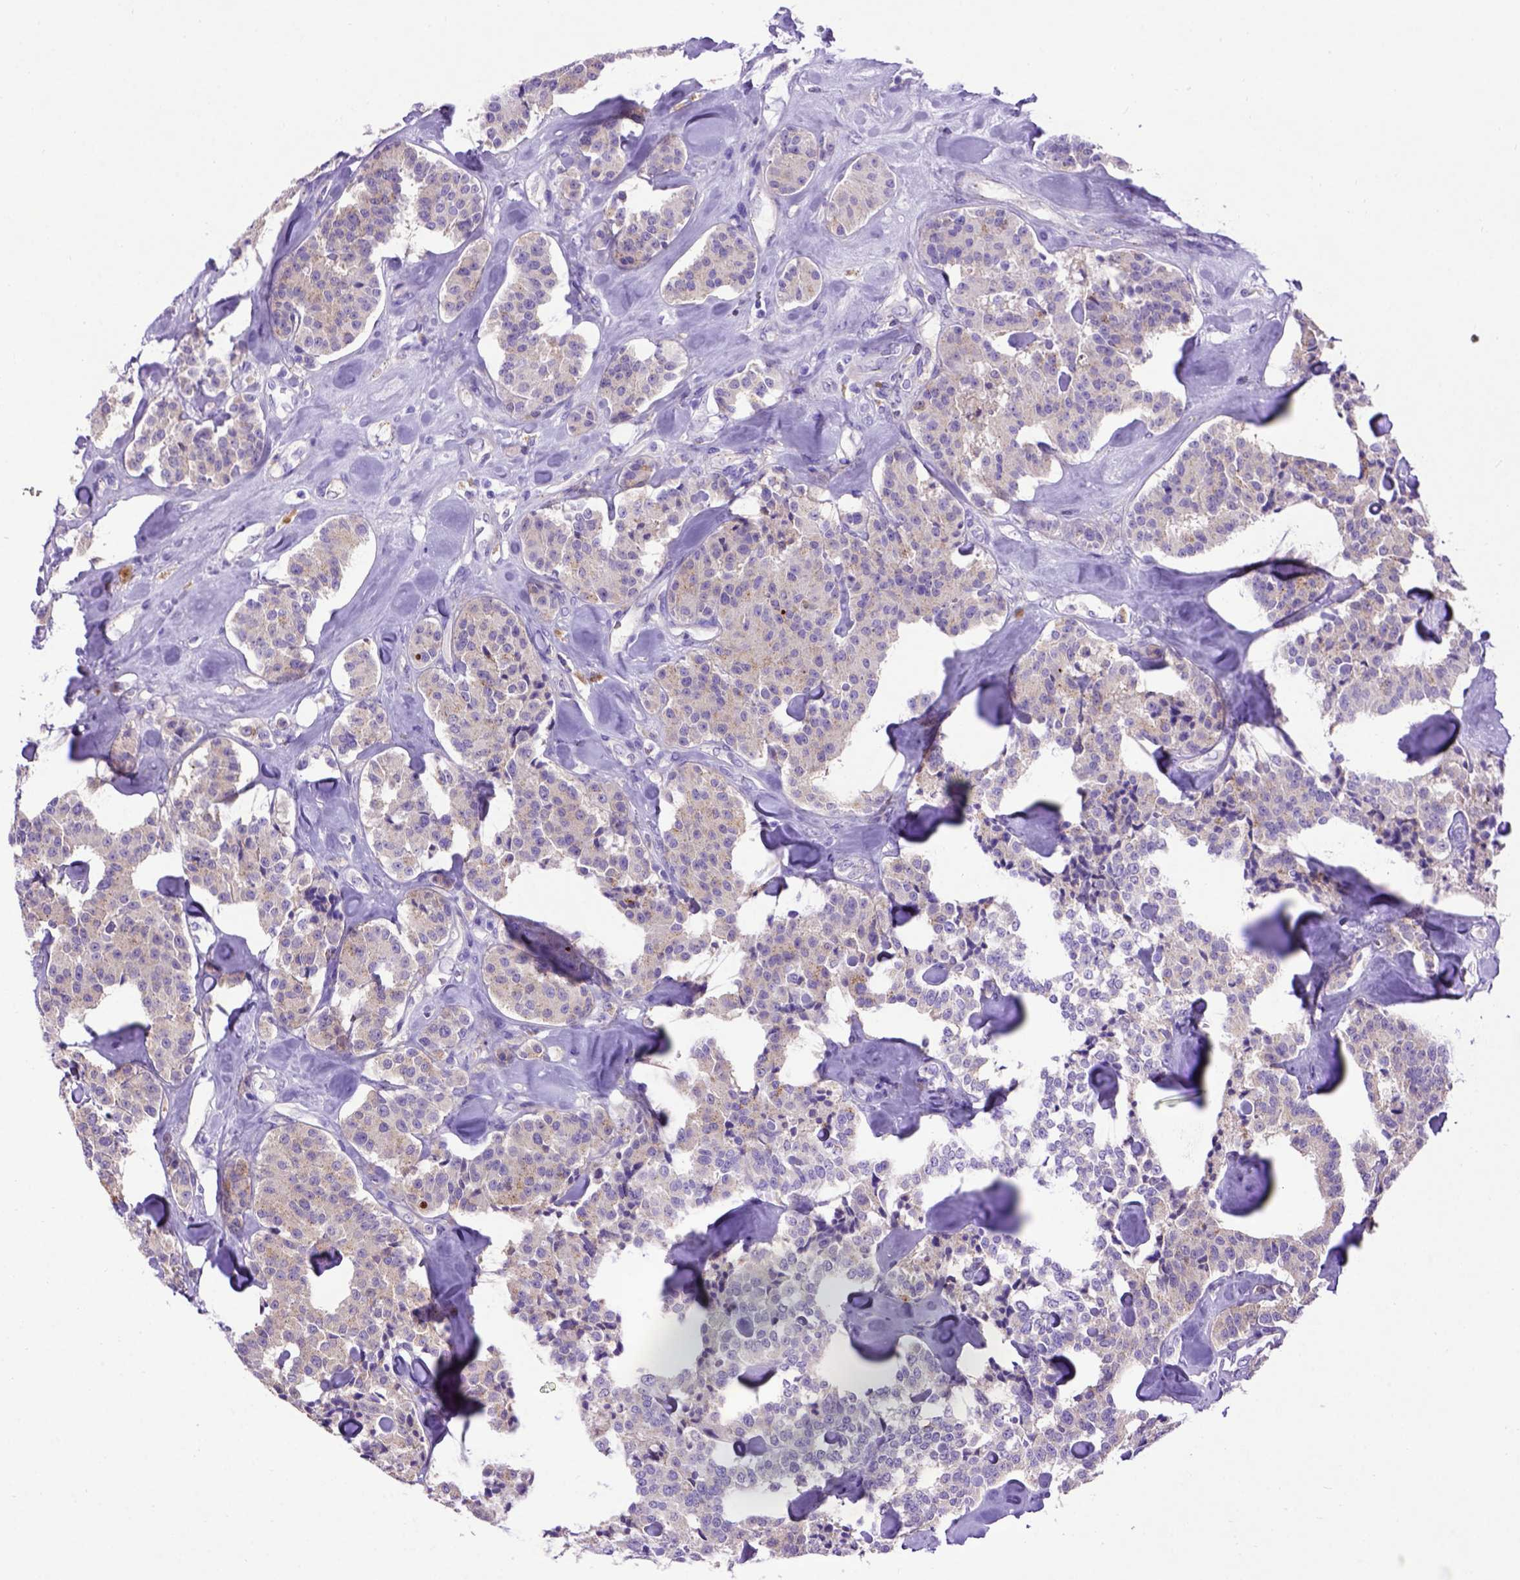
{"staining": {"intensity": "negative", "quantity": "none", "location": "none"}, "tissue": "carcinoid", "cell_type": "Tumor cells", "image_type": "cancer", "snomed": [{"axis": "morphology", "description": "Carcinoid, malignant, NOS"}, {"axis": "topography", "description": "Pancreas"}], "caption": "Carcinoid (malignant) stained for a protein using IHC demonstrates no staining tumor cells.", "gene": "ADAM12", "patient": {"sex": "male", "age": 41}}